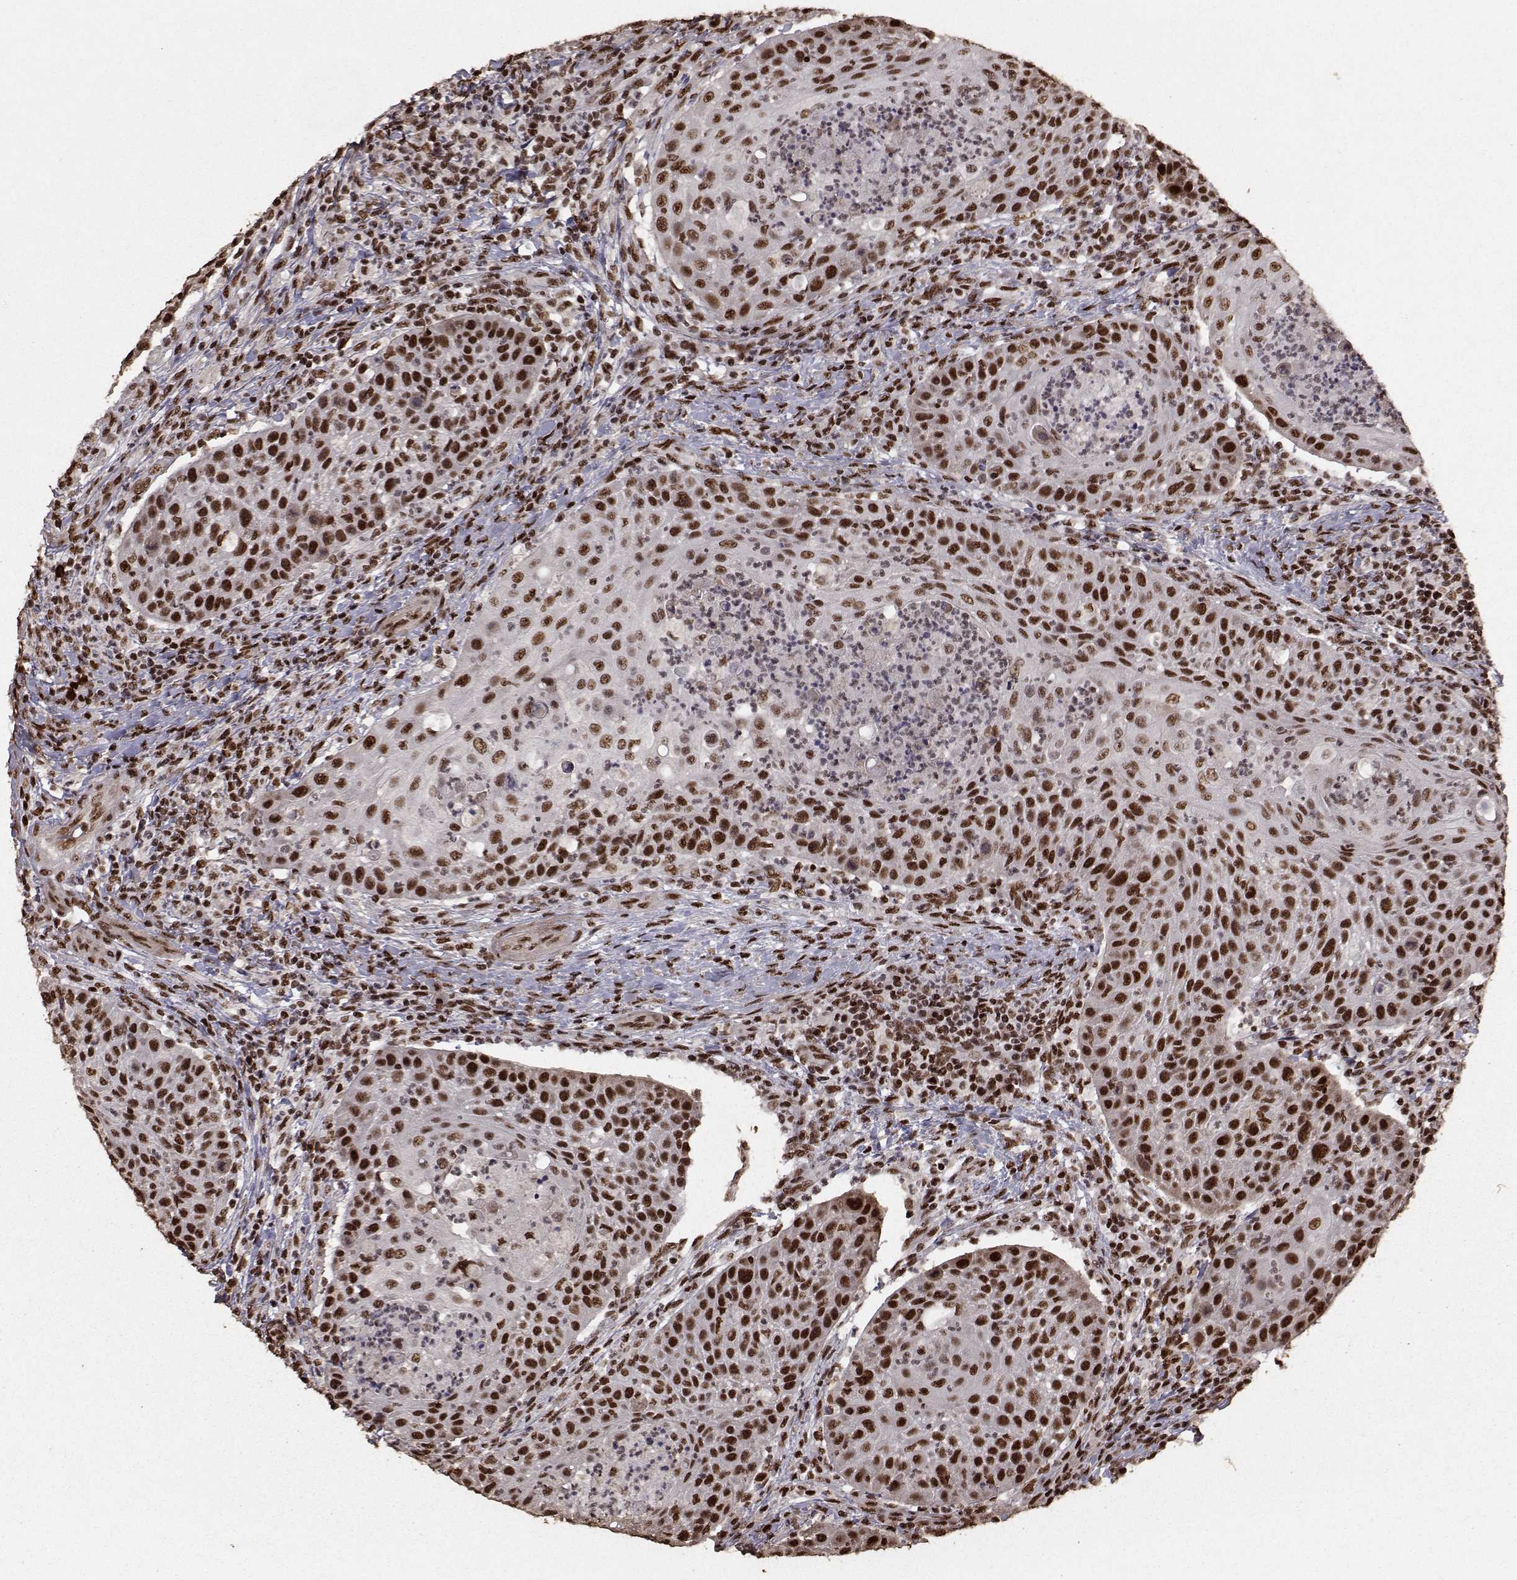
{"staining": {"intensity": "strong", "quantity": ">75%", "location": "nuclear"}, "tissue": "head and neck cancer", "cell_type": "Tumor cells", "image_type": "cancer", "snomed": [{"axis": "morphology", "description": "Squamous cell carcinoma, NOS"}, {"axis": "topography", "description": "Head-Neck"}], "caption": "Protein expression analysis of squamous cell carcinoma (head and neck) displays strong nuclear positivity in approximately >75% of tumor cells.", "gene": "SF1", "patient": {"sex": "male", "age": 69}}